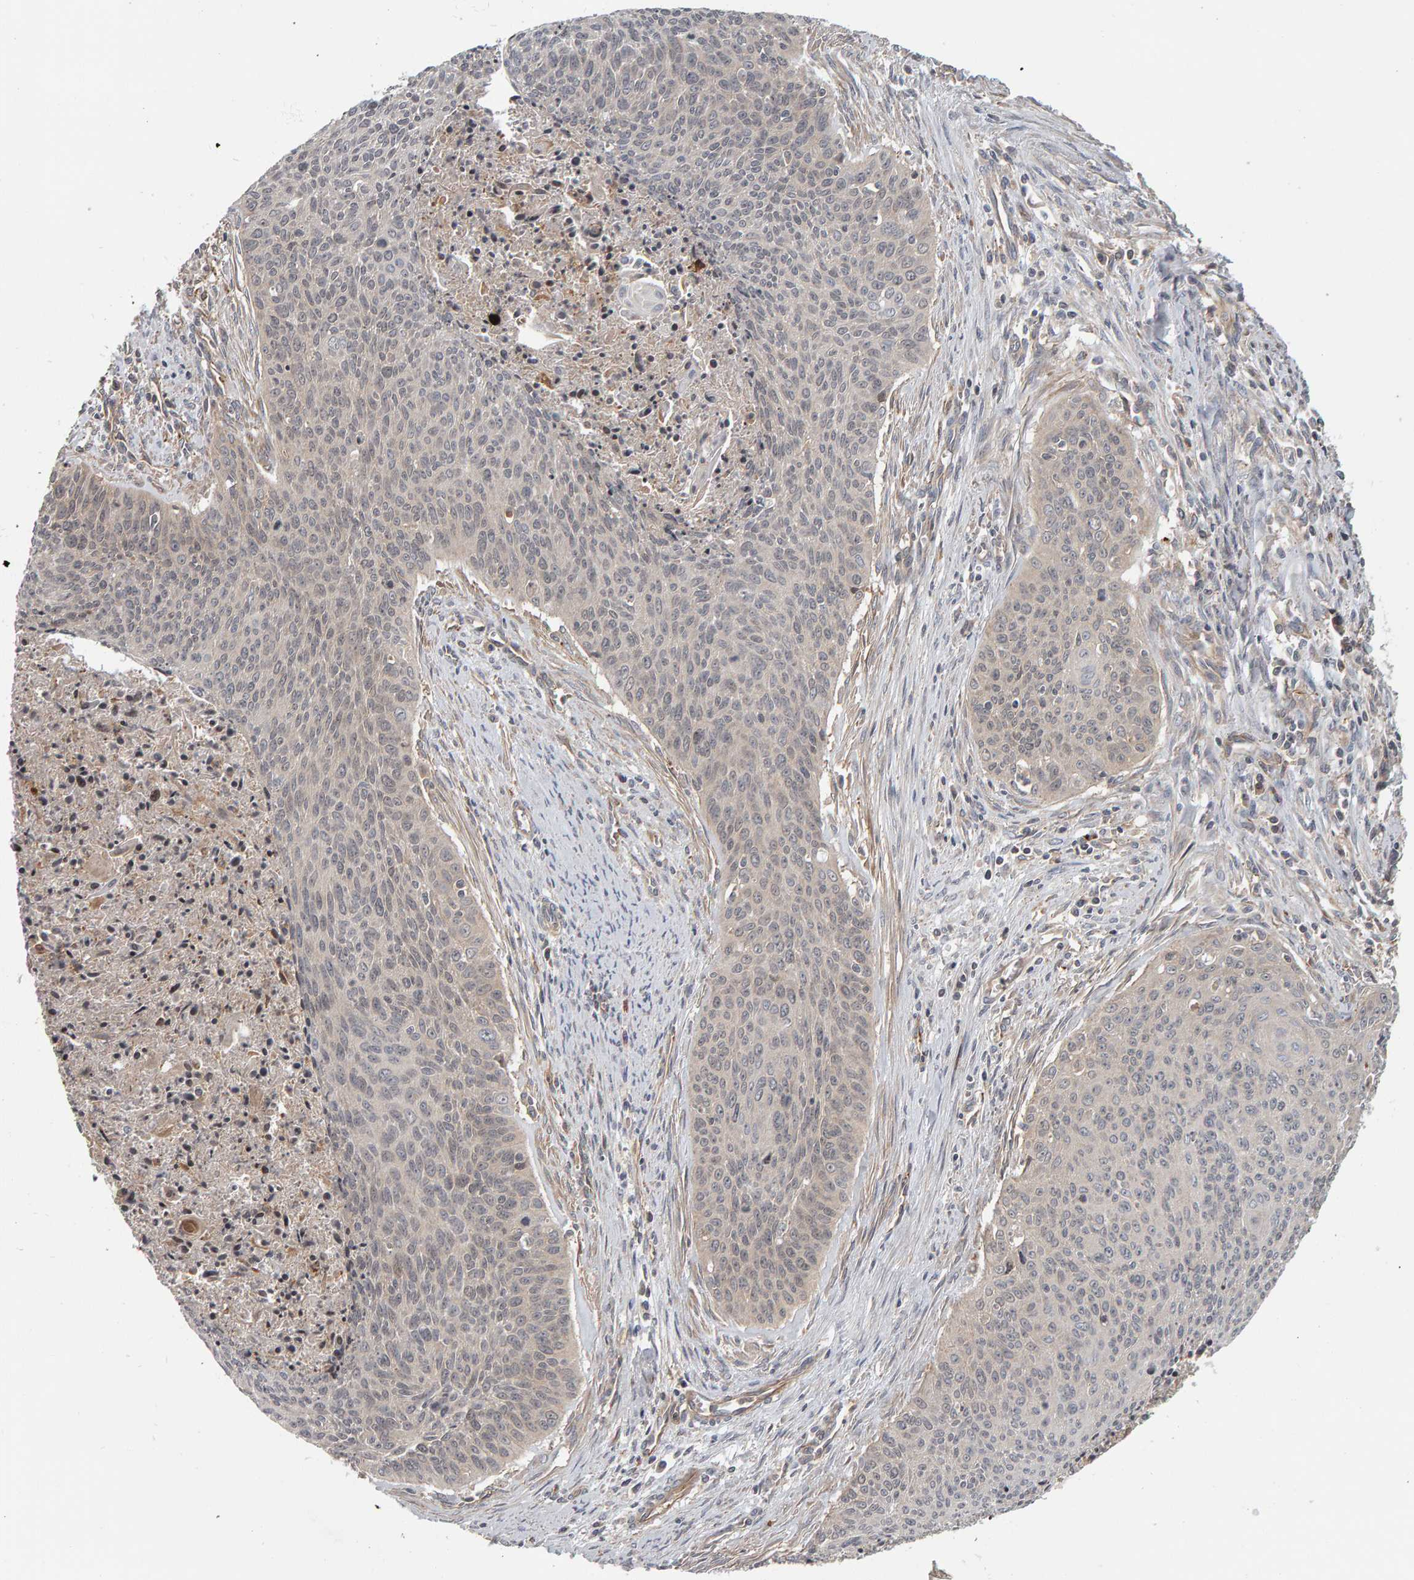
{"staining": {"intensity": "weak", "quantity": "<25%", "location": "cytoplasmic/membranous"}, "tissue": "cervical cancer", "cell_type": "Tumor cells", "image_type": "cancer", "snomed": [{"axis": "morphology", "description": "Squamous cell carcinoma, NOS"}, {"axis": "topography", "description": "Cervix"}], "caption": "DAB (3,3'-diaminobenzidine) immunohistochemical staining of cervical cancer (squamous cell carcinoma) reveals no significant positivity in tumor cells. The staining was performed using DAB (3,3'-diaminobenzidine) to visualize the protein expression in brown, while the nuclei were stained in blue with hematoxylin (Magnification: 20x).", "gene": "C9orf72", "patient": {"sex": "female", "age": 55}}